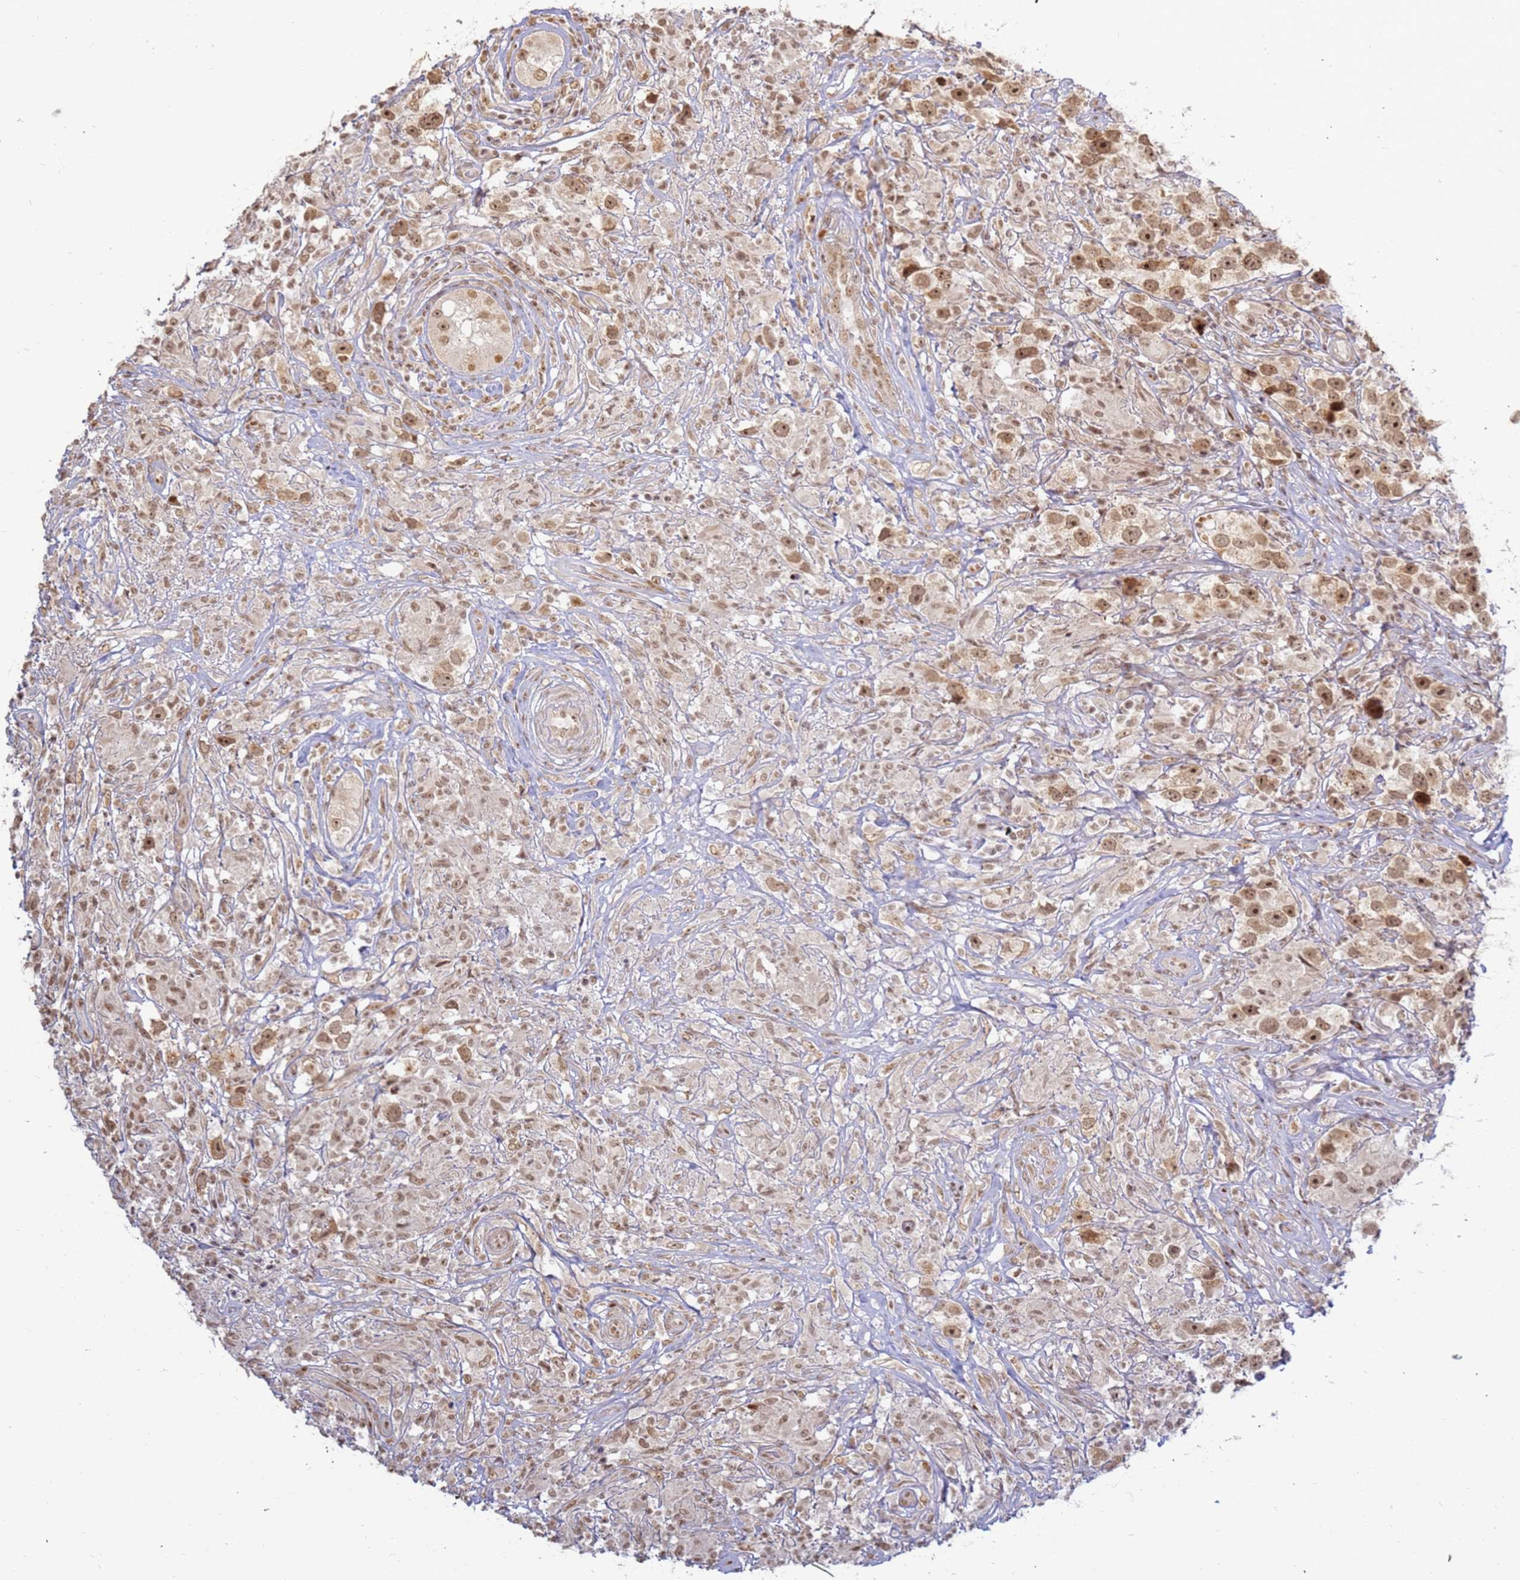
{"staining": {"intensity": "moderate", "quantity": "25%-75%", "location": "nuclear"}, "tissue": "testis cancer", "cell_type": "Tumor cells", "image_type": "cancer", "snomed": [{"axis": "morphology", "description": "Seminoma, NOS"}, {"axis": "topography", "description": "Testis"}], "caption": "Protein staining of seminoma (testis) tissue demonstrates moderate nuclear staining in about 25%-75% of tumor cells.", "gene": "ABCA2", "patient": {"sex": "male", "age": 49}}